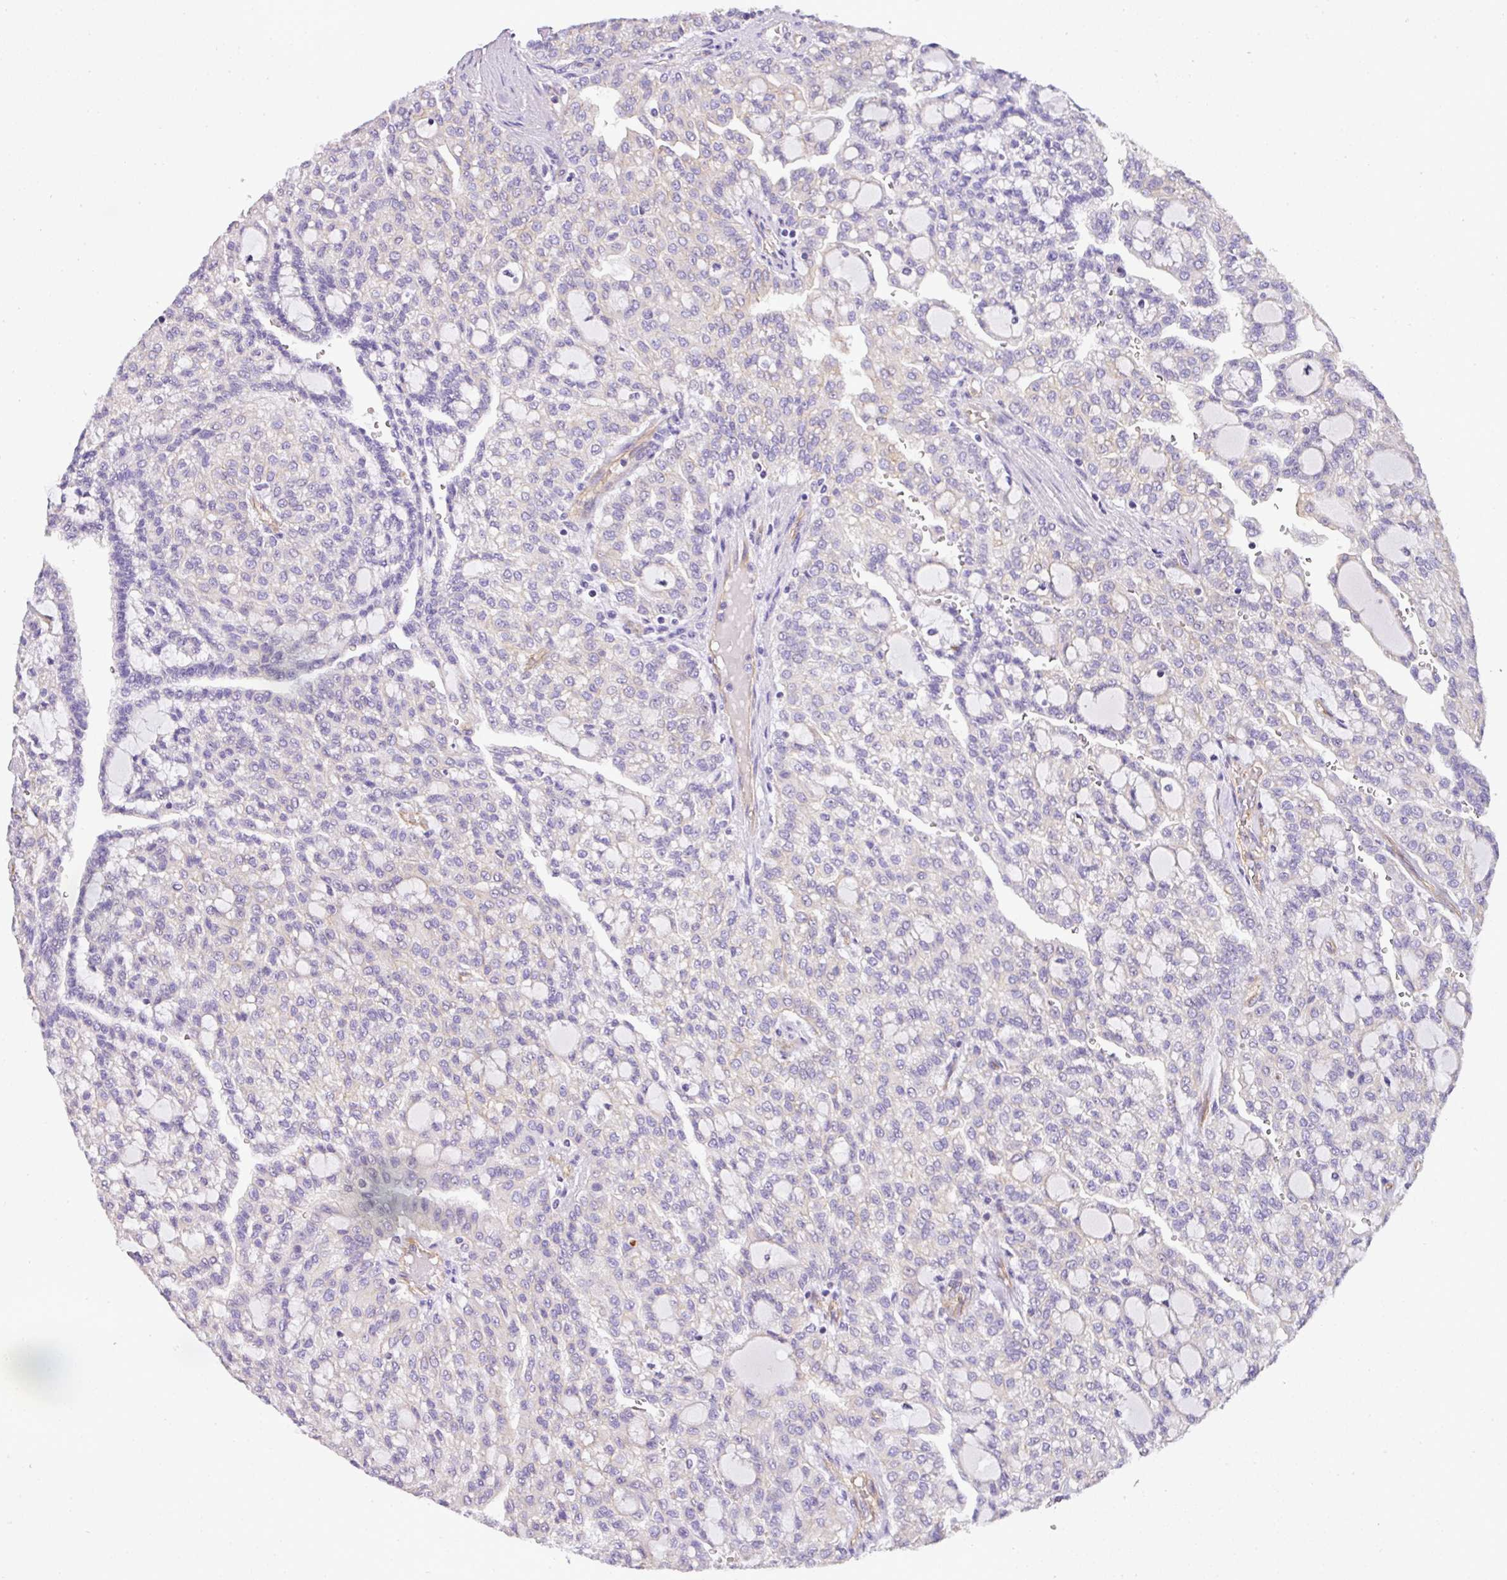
{"staining": {"intensity": "moderate", "quantity": "25%-75%", "location": "cytoplasmic/membranous"}, "tissue": "renal cancer", "cell_type": "Tumor cells", "image_type": "cancer", "snomed": [{"axis": "morphology", "description": "Adenocarcinoma, NOS"}, {"axis": "topography", "description": "Kidney"}], "caption": "Approximately 25%-75% of tumor cells in human renal adenocarcinoma demonstrate moderate cytoplasmic/membranous protein positivity as visualized by brown immunohistochemical staining.", "gene": "OR11H4", "patient": {"sex": "male", "age": 63}}